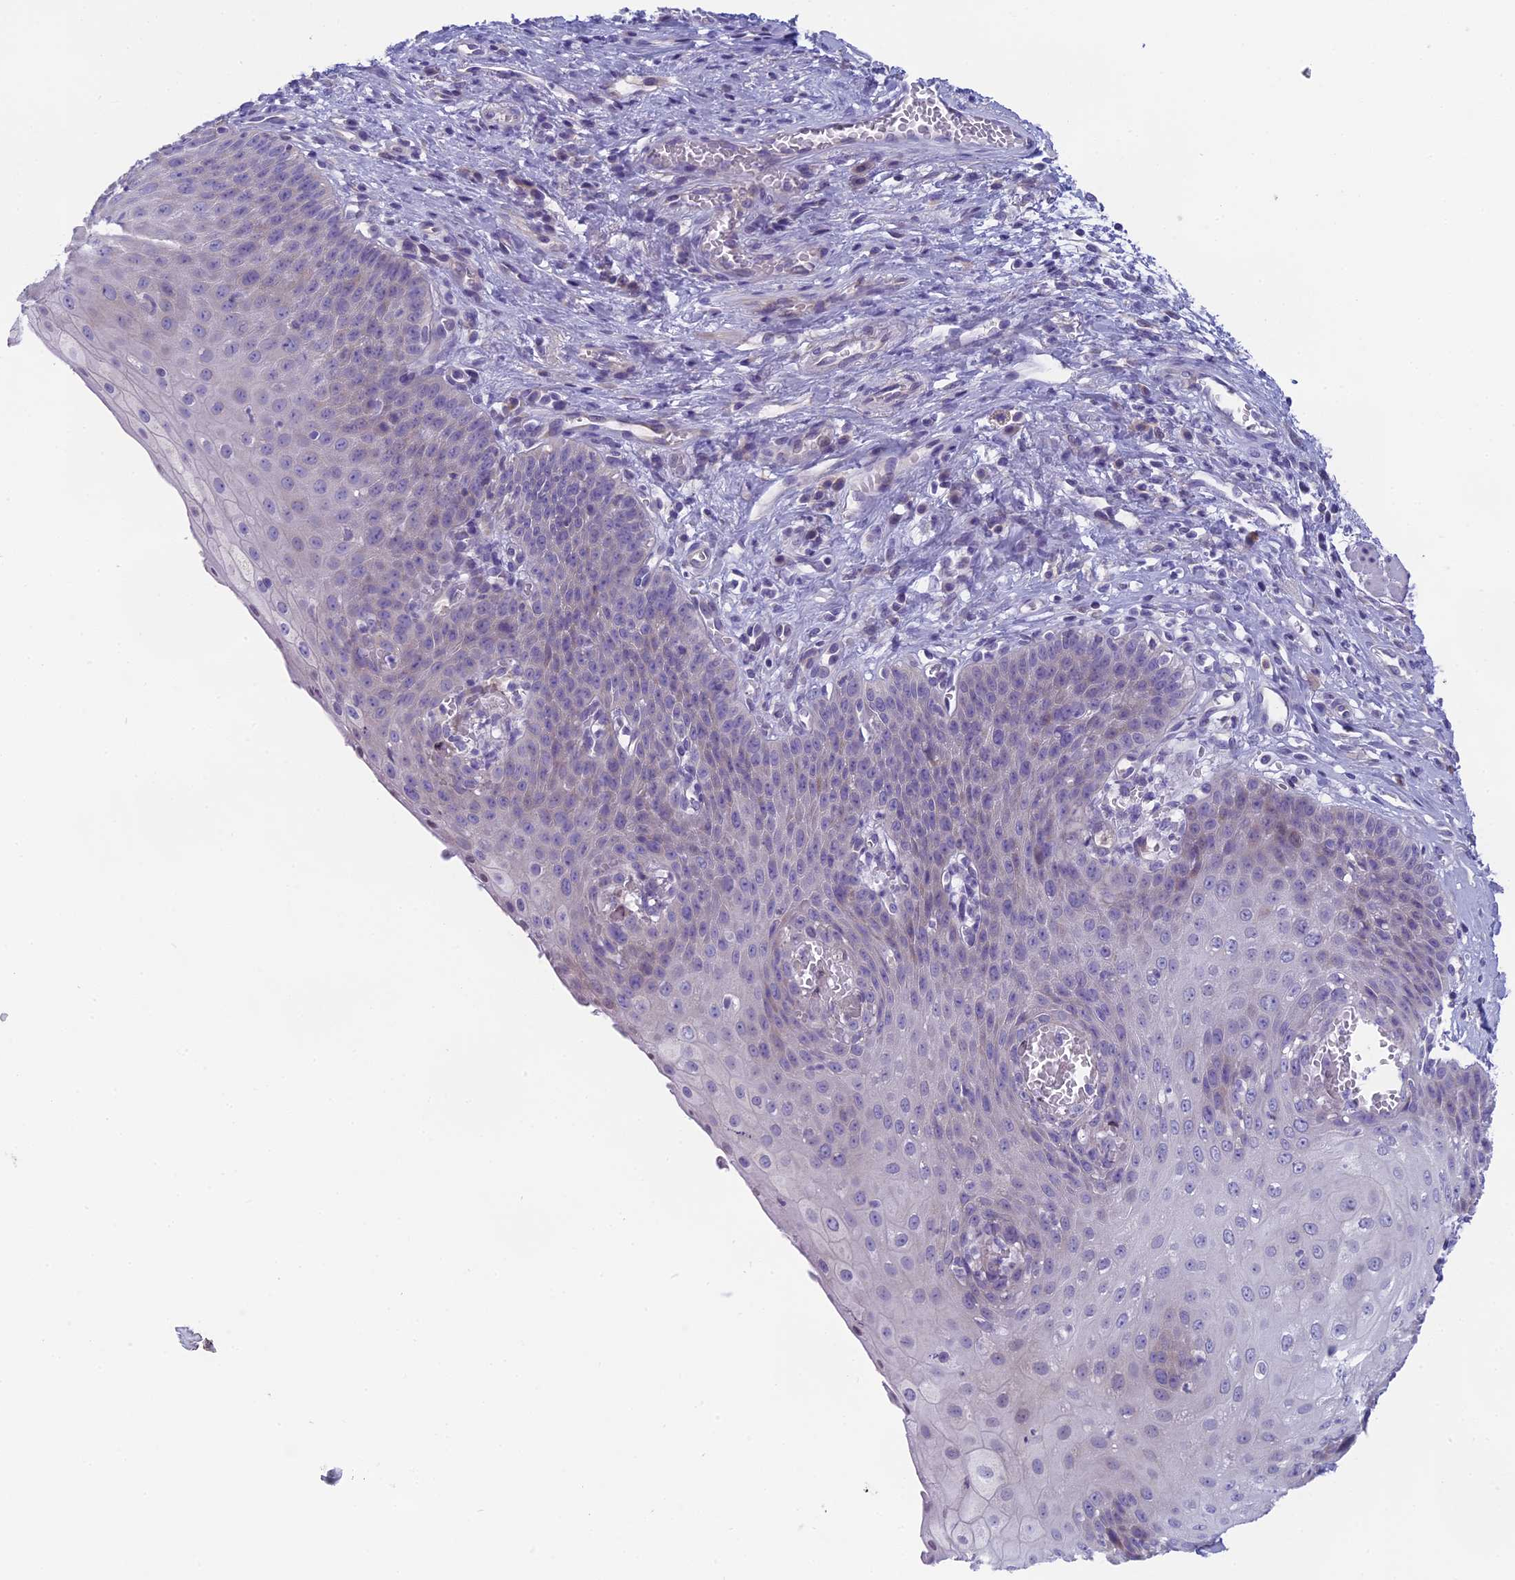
{"staining": {"intensity": "weak", "quantity": "<25%", "location": "cytoplasmic/membranous"}, "tissue": "esophagus", "cell_type": "Squamous epithelial cells", "image_type": "normal", "snomed": [{"axis": "morphology", "description": "Normal tissue, NOS"}, {"axis": "topography", "description": "Esophagus"}], "caption": "The photomicrograph demonstrates no staining of squamous epithelial cells in unremarkable esophagus.", "gene": "ARHGEF37", "patient": {"sex": "male", "age": 71}}